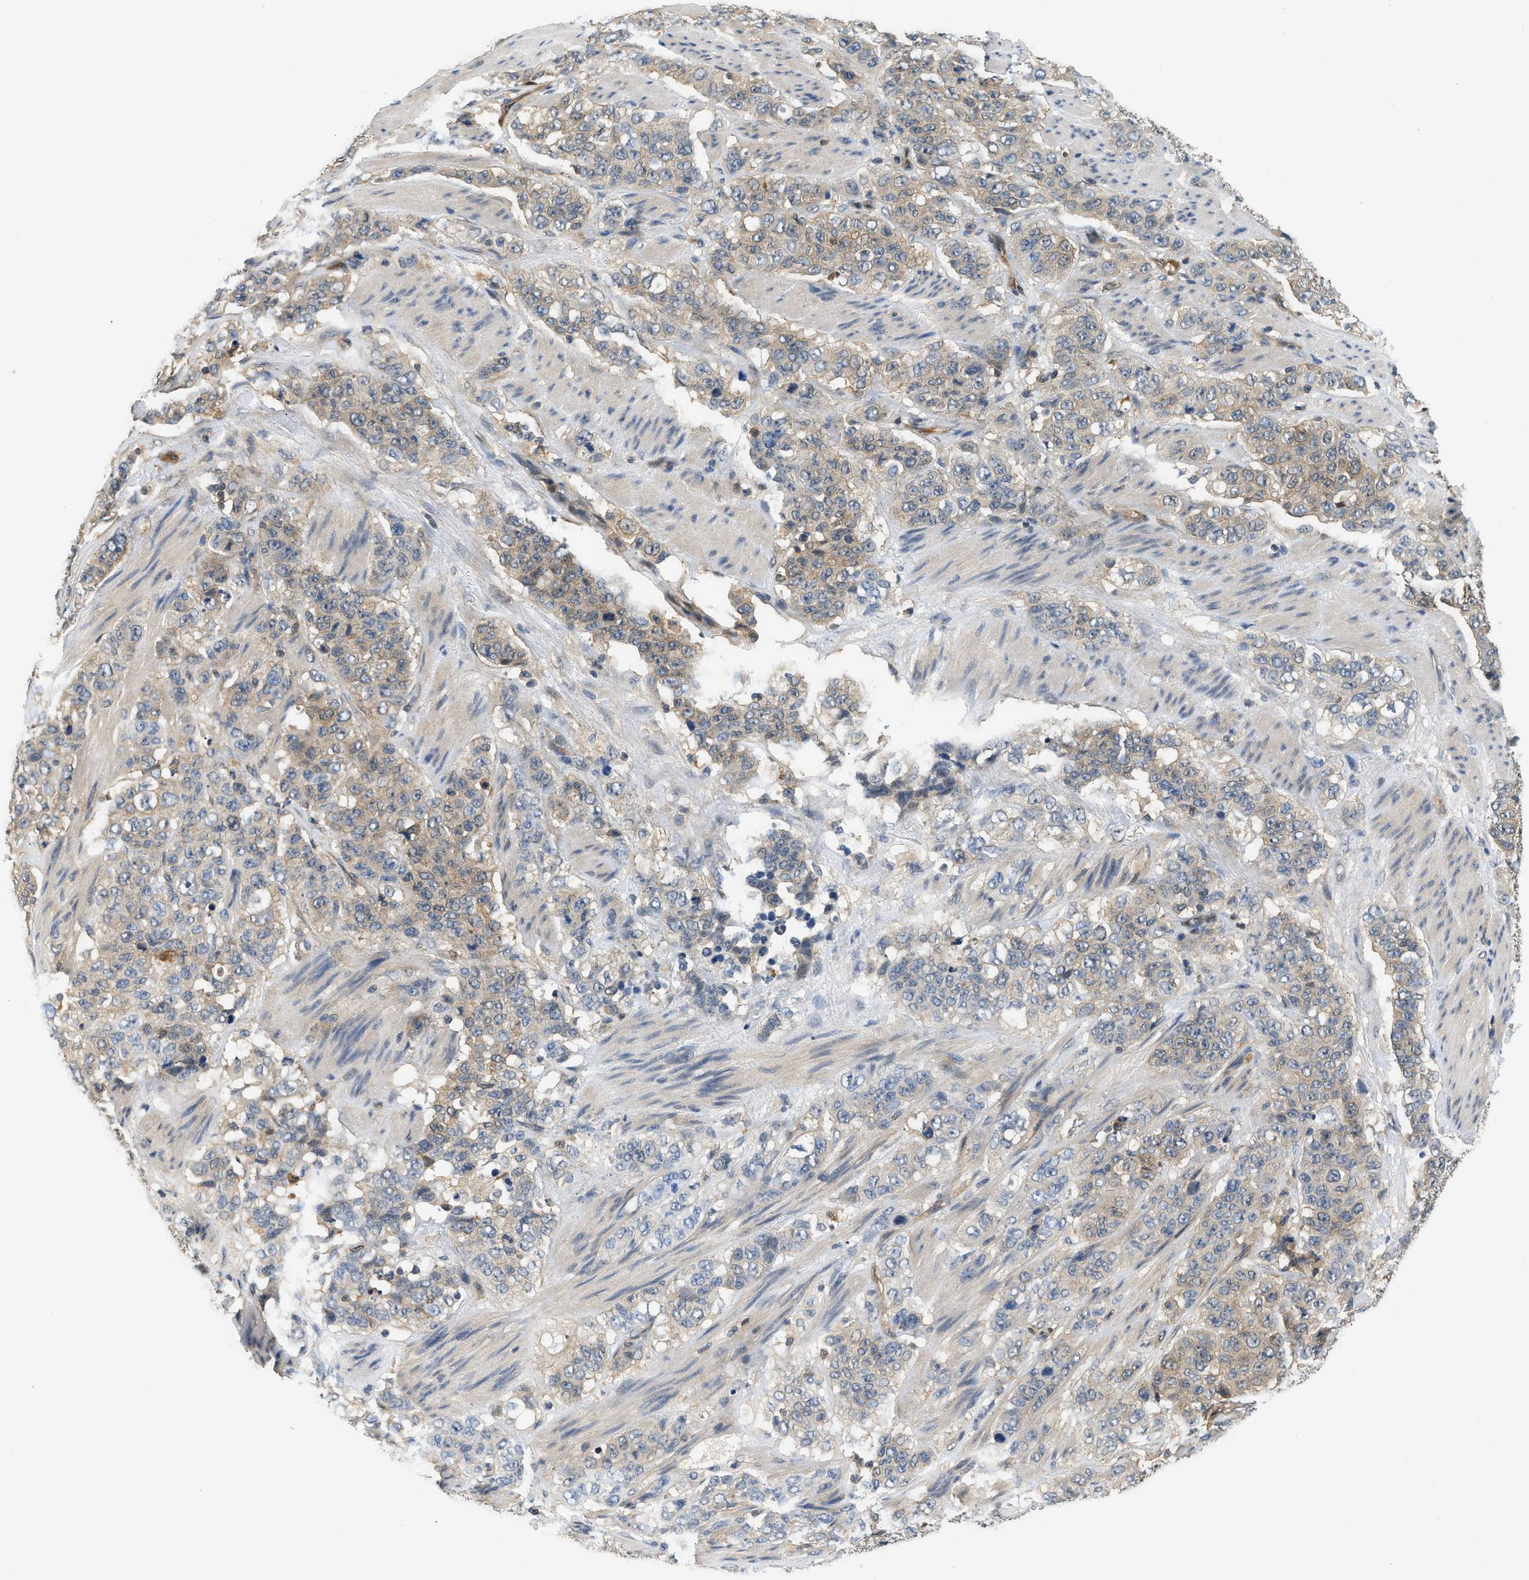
{"staining": {"intensity": "weak", "quantity": ">75%", "location": "cytoplasmic/membranous"}, "tissue": "stomach cancer", "cell_type": "Tumor cells", "image_type": "cancer", "snomed": [{"axis": "morphology", "description": "Adenocarcinoma, NOS"}, {"axis": "topography", "description": "Stomach"}], "caption": "IHC image of stomach adenocarcinoma stained for a protein (brown), which demonstrates low levels of weak cytoplasmic/membranous expression in about >75% of tumor cells.", "gene": "EIF4EBP2", "patient": {"sex": "male", "age": 48}}